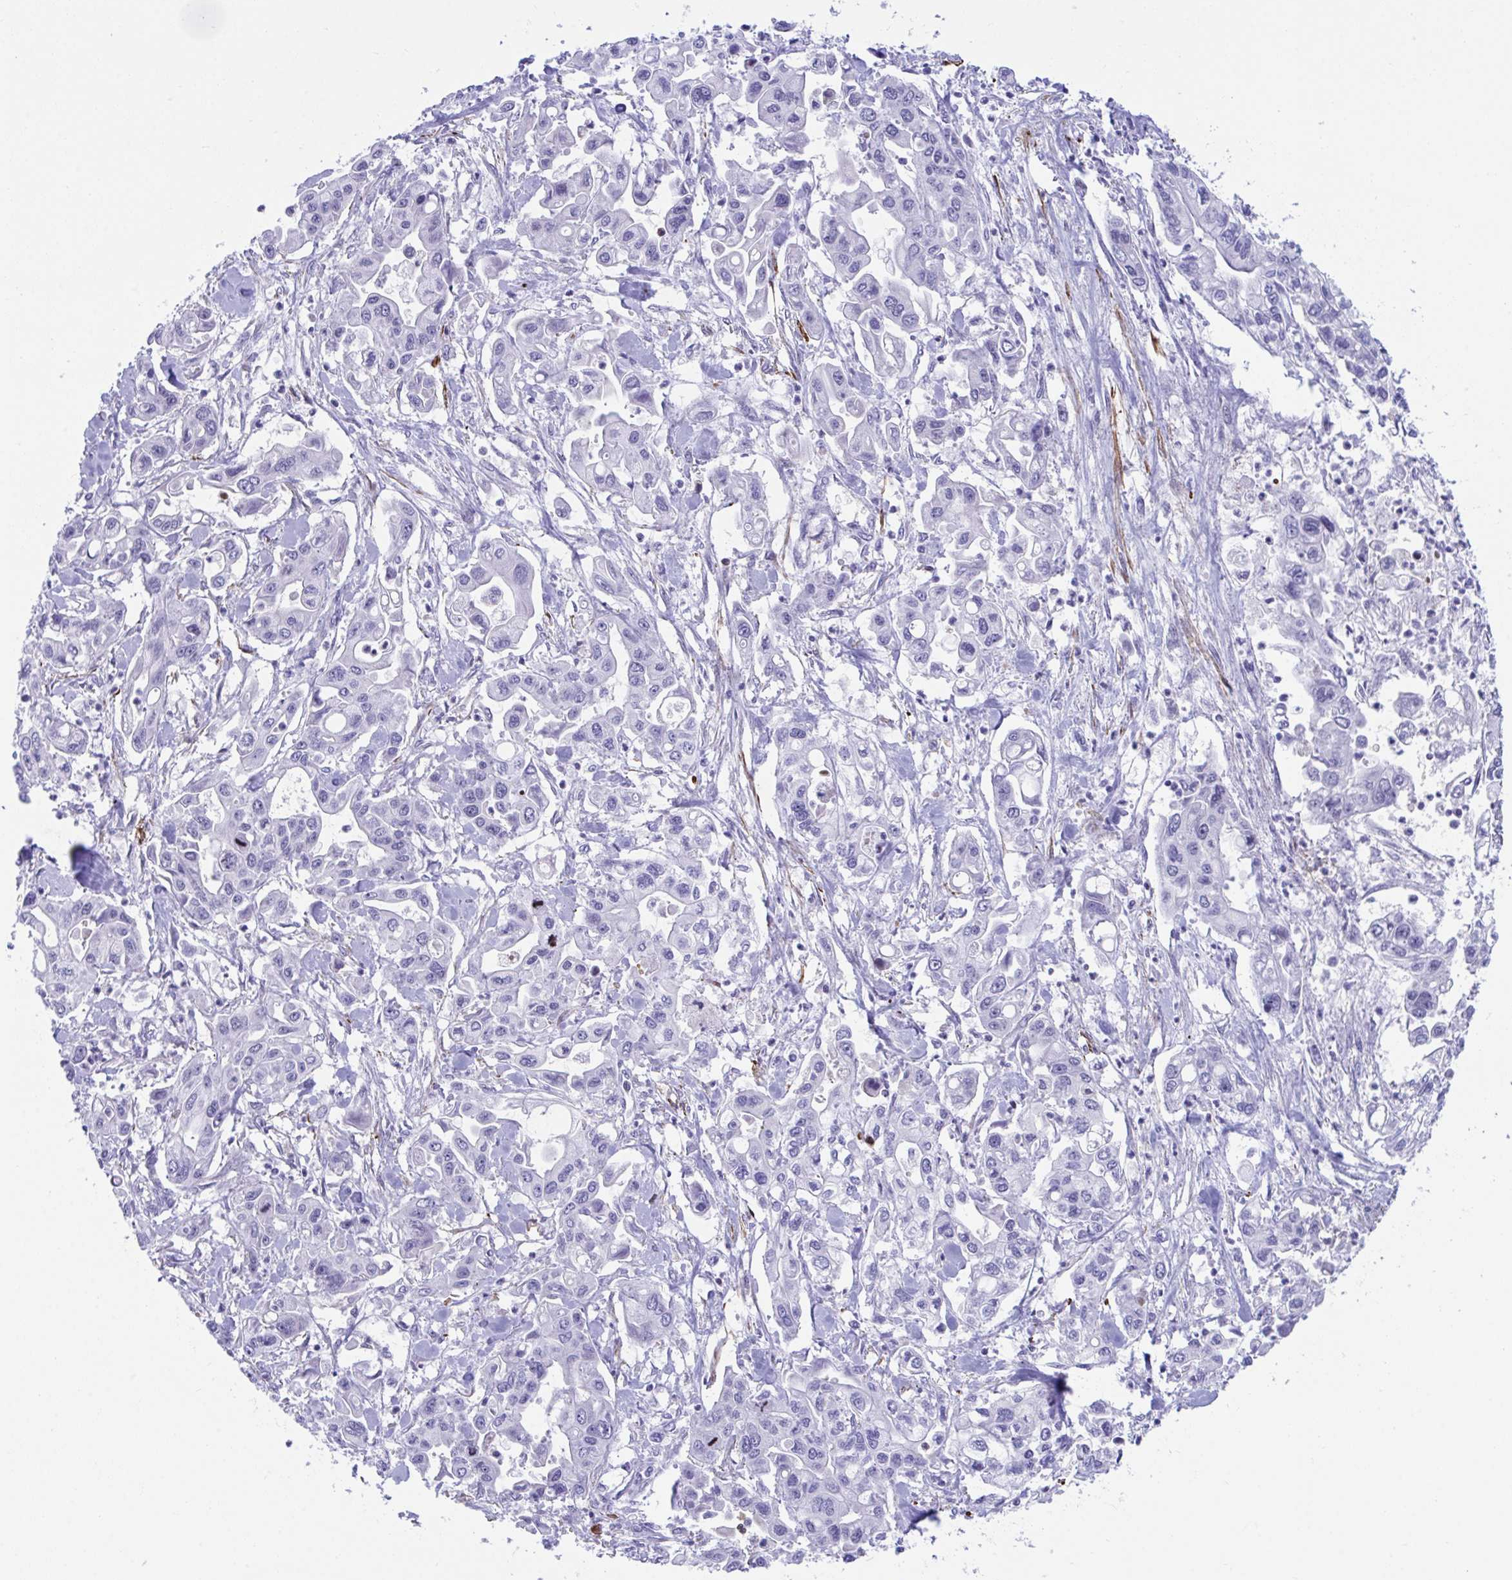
{"staining": {"intensity": "negative", "quantity": "none", "location": "none"}, "tissue": "pancreatic cancer", "cell_type": "Tumor cells", "image_type": "cancer", "snomed": [{"axis": "morphology", "description": "Adenocarcinoma, NOS"}, {"axis": "topography", "description": "Pancreas"}], "caption": "The micrograph shows no significant staining in tumor cells of pancreatic adenocarcinoma.", "gene": "CENPQ", "patient": {"sex": "male", "age": 62}}